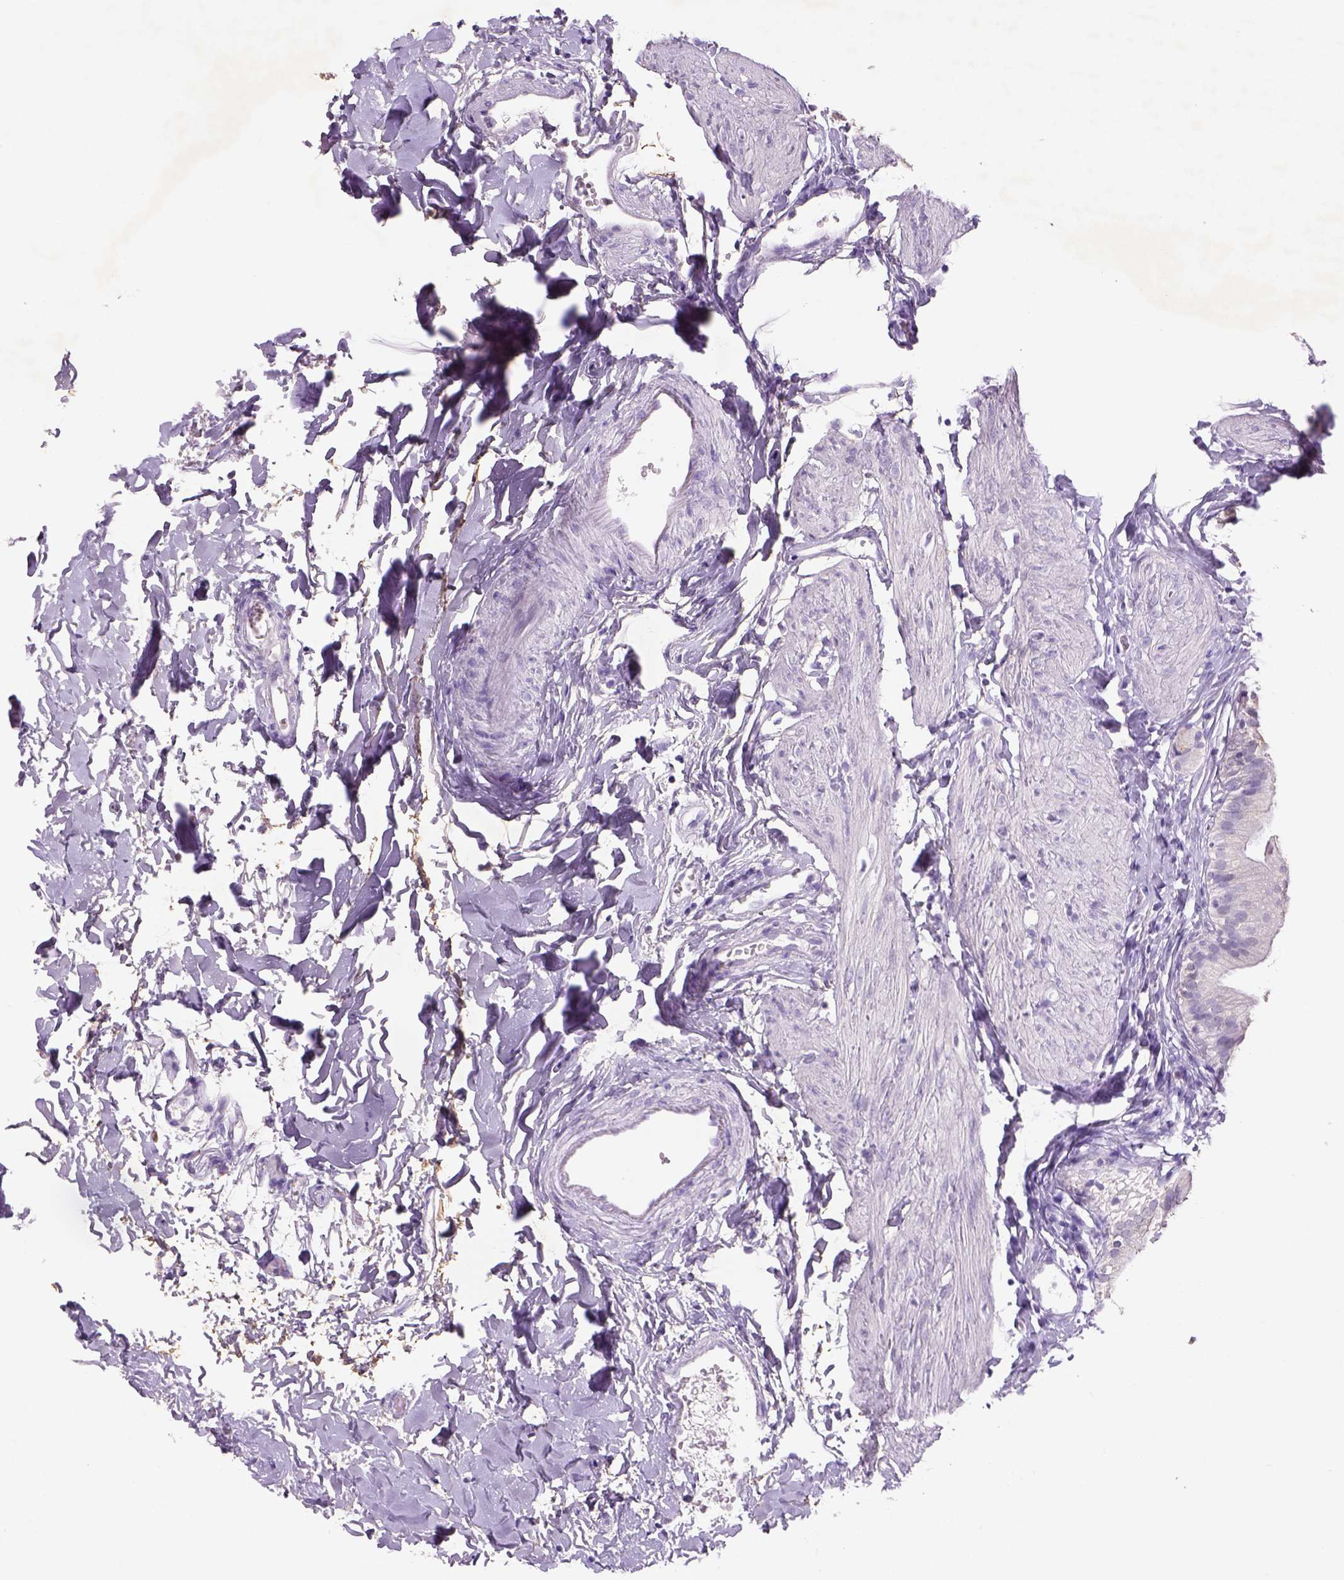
{"staining": {"intensity": "negative", "quantity": "none", "location": "none"}, "tissue": "gallbladder", "cell_type": "Glandular cells", "image_type": "normal", "snomed": [{"axis": "morphology", "description": "Normal tissue, NOS"}, {"axis": "topography", "description": "Gallbladder"}], "caption": "An IHC histopathology image of benign gallbladder is shown. There is no staining in glandular cells of gallbladder.", "gene": "NAALAD2", "patient": {"sex": "female", "age": 47}}